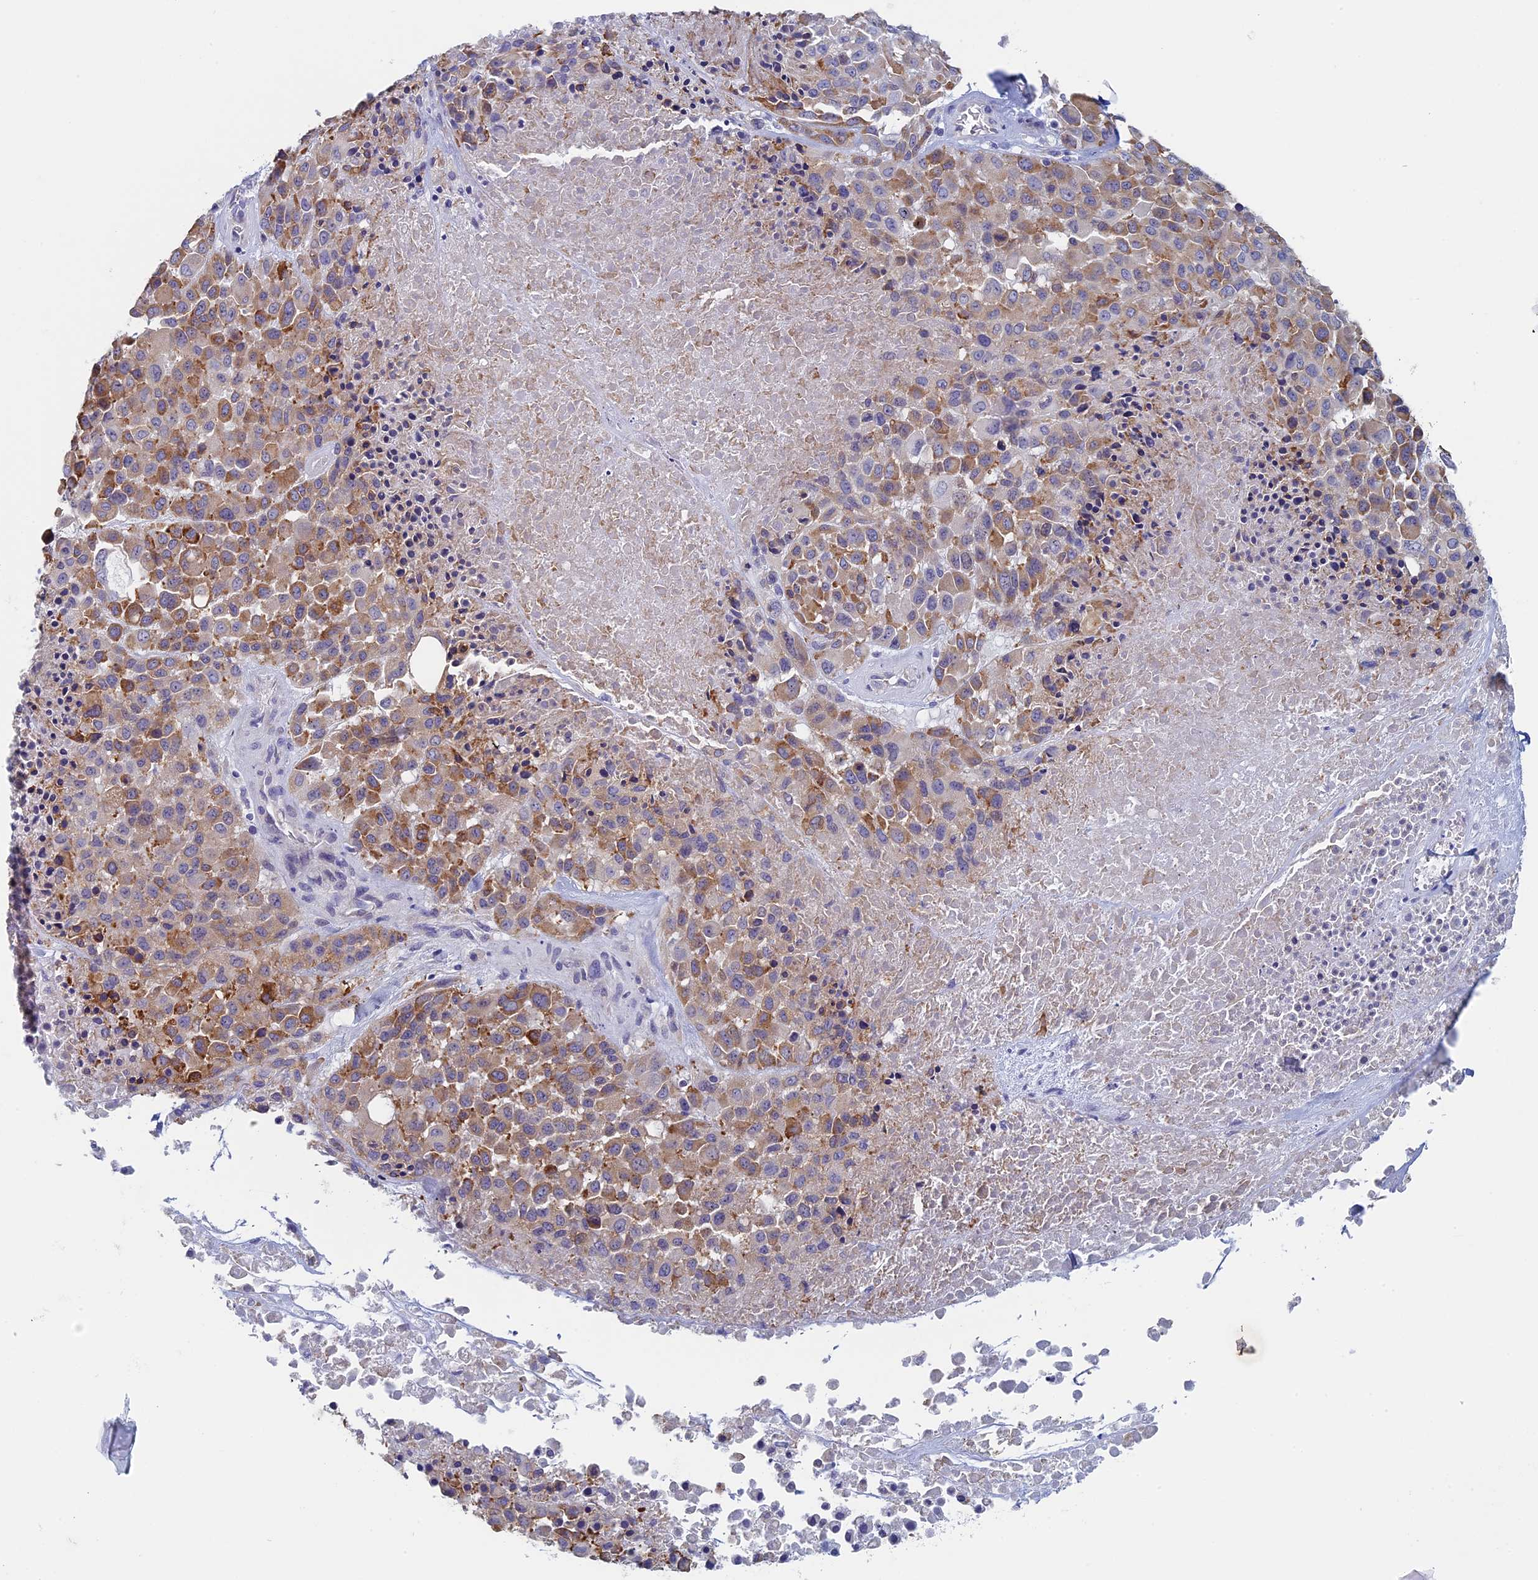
{"staining": {"intensity": "moderate", "quantity": ">75%", "location": "cytoplasmic/membranous"}, "tissue": "melanoma", "cell_type": "Tumor cells", "image_type": "cancer", "snomed": [{"axis": "morphology", "description": "Malignant melanoma, Metastatic site"}, {"axis": "topography", "description": "Skin"}], "caption": "Immunohistochemical staining of malignant melanoma (metastatic site) reveals medium levels of moderate cytoplasmic/membranous staining in about >75% of tumor cells. The staining was performed using DAB (3,3'-diaminobenzidine), with brown indicating positive protein expression. Nuclei are stained blue with hematoxylin.", "gene": "MAGEB6", "patient": {"sex": "female", "age": 81}}